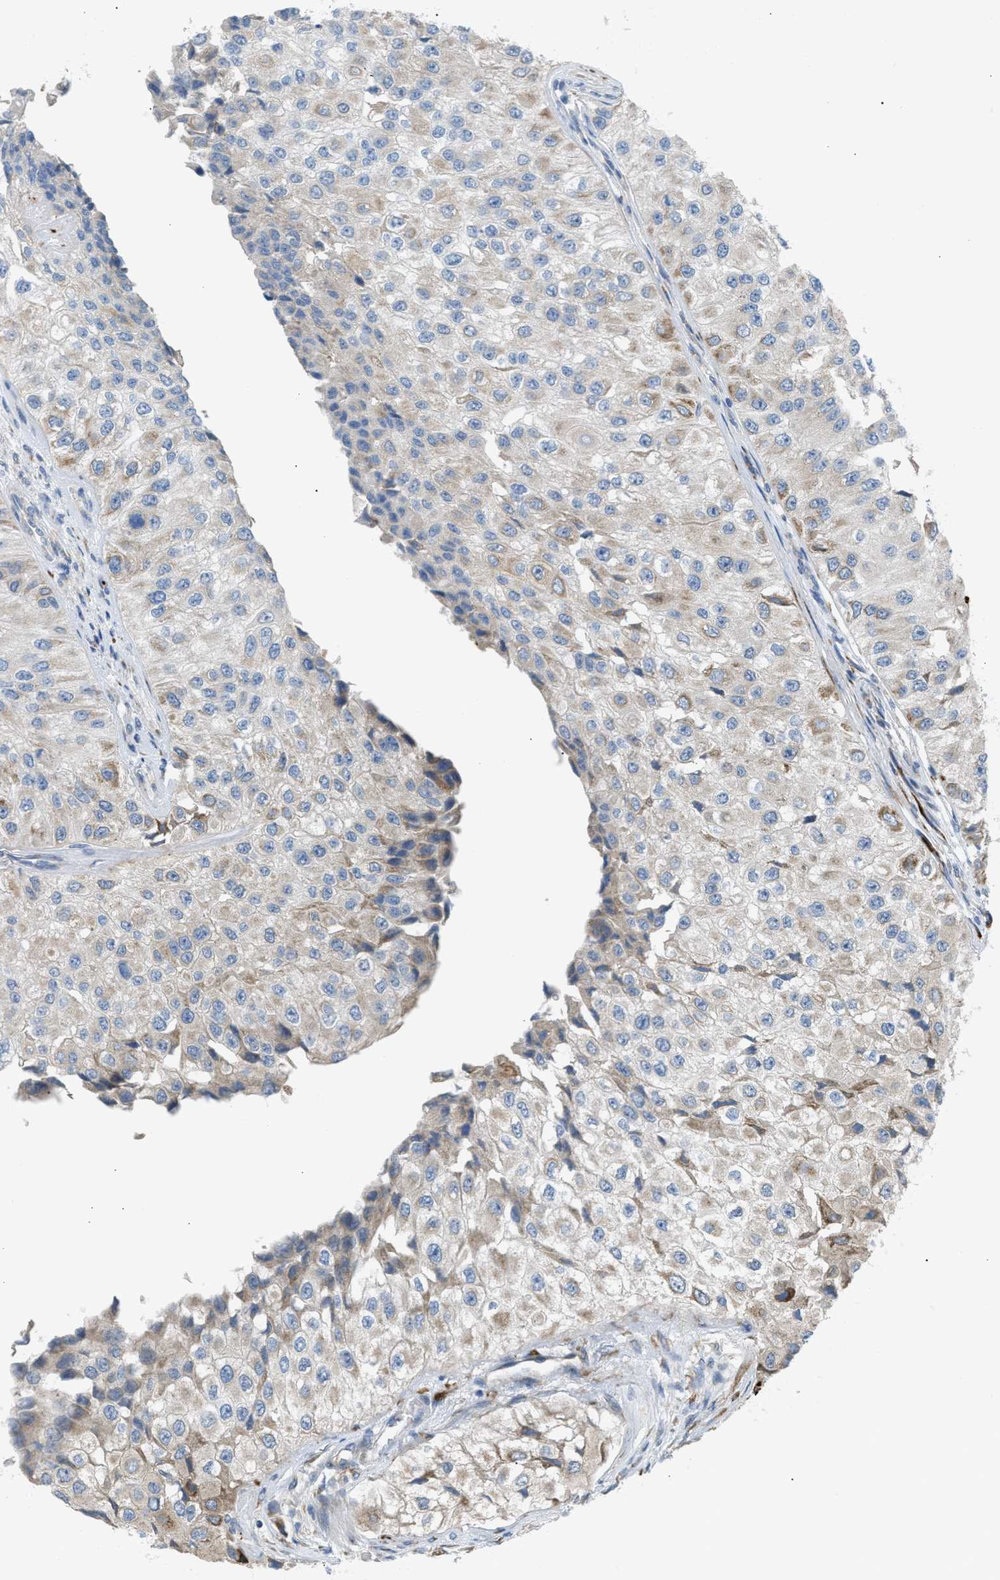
{"staining": {"intensity": "moderate", "quantity": "<25%", "location": "cytoplasmic/membranous"}, "tissue": "urothelial cancer", "cell_type": "Tumor cells", "image_type": "cancer", "snomed": [{"axis": "morphology", "description": "Urothelial carcinoma, High grade"}, {"axis": "topography", "description": "Kidney"}, {"axis": "topography", "description": "Urinary bladder"}], "caption": "The image exhibits staining of urothelial cancer, revealing moderate cytoplasmic/membranous protein expression (brown color) within tumor cells. (DAB (3,3'-diaminobenzidine) IHC with brightfield microscopy, high magnification).", "gene": "KCNC2", "patient": {"sex": "male", "age": 77}}